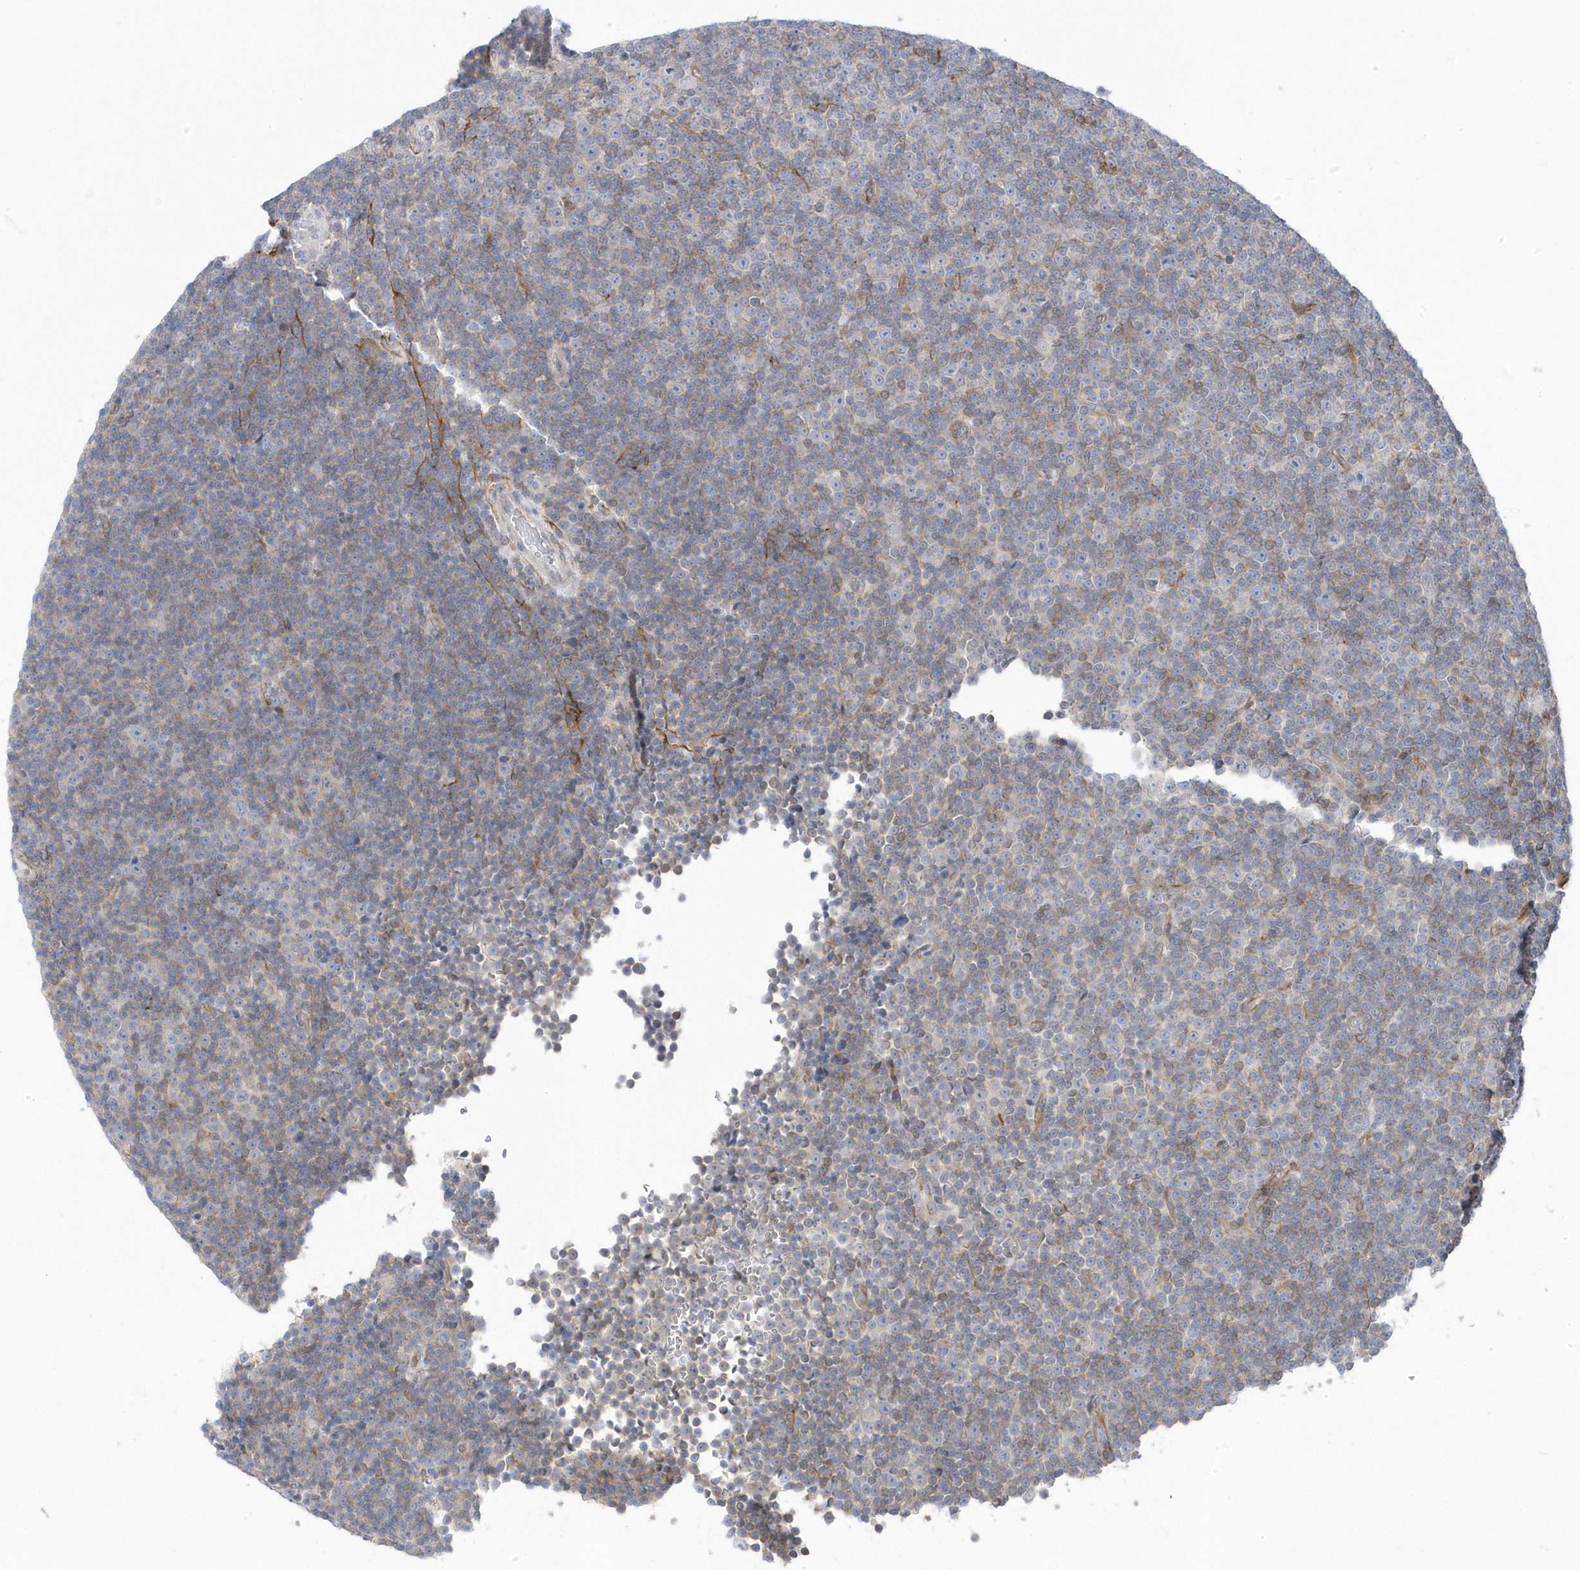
{"staining": {"intensity": "negative", "quantity": "none", "location": "none"}, "tissue": "lymphoma", "cell_type": "Tumor cells", "image_type": "cancer", "snomed": [{"axis": "morphology", "description": "Malignant lymphoma, non-Hodgkin's type, Low grade"}, {"axis": "topography", "description": "Lymph node"}], "caption": "Human malignant lymphoma, non-Hodgkin's type (low-grade) stained for a protein using immunohistochemistry shows no positivity in tumor cells.", "gene": "ANAPC1", "patient": {"sex": "female", "age": 67}}